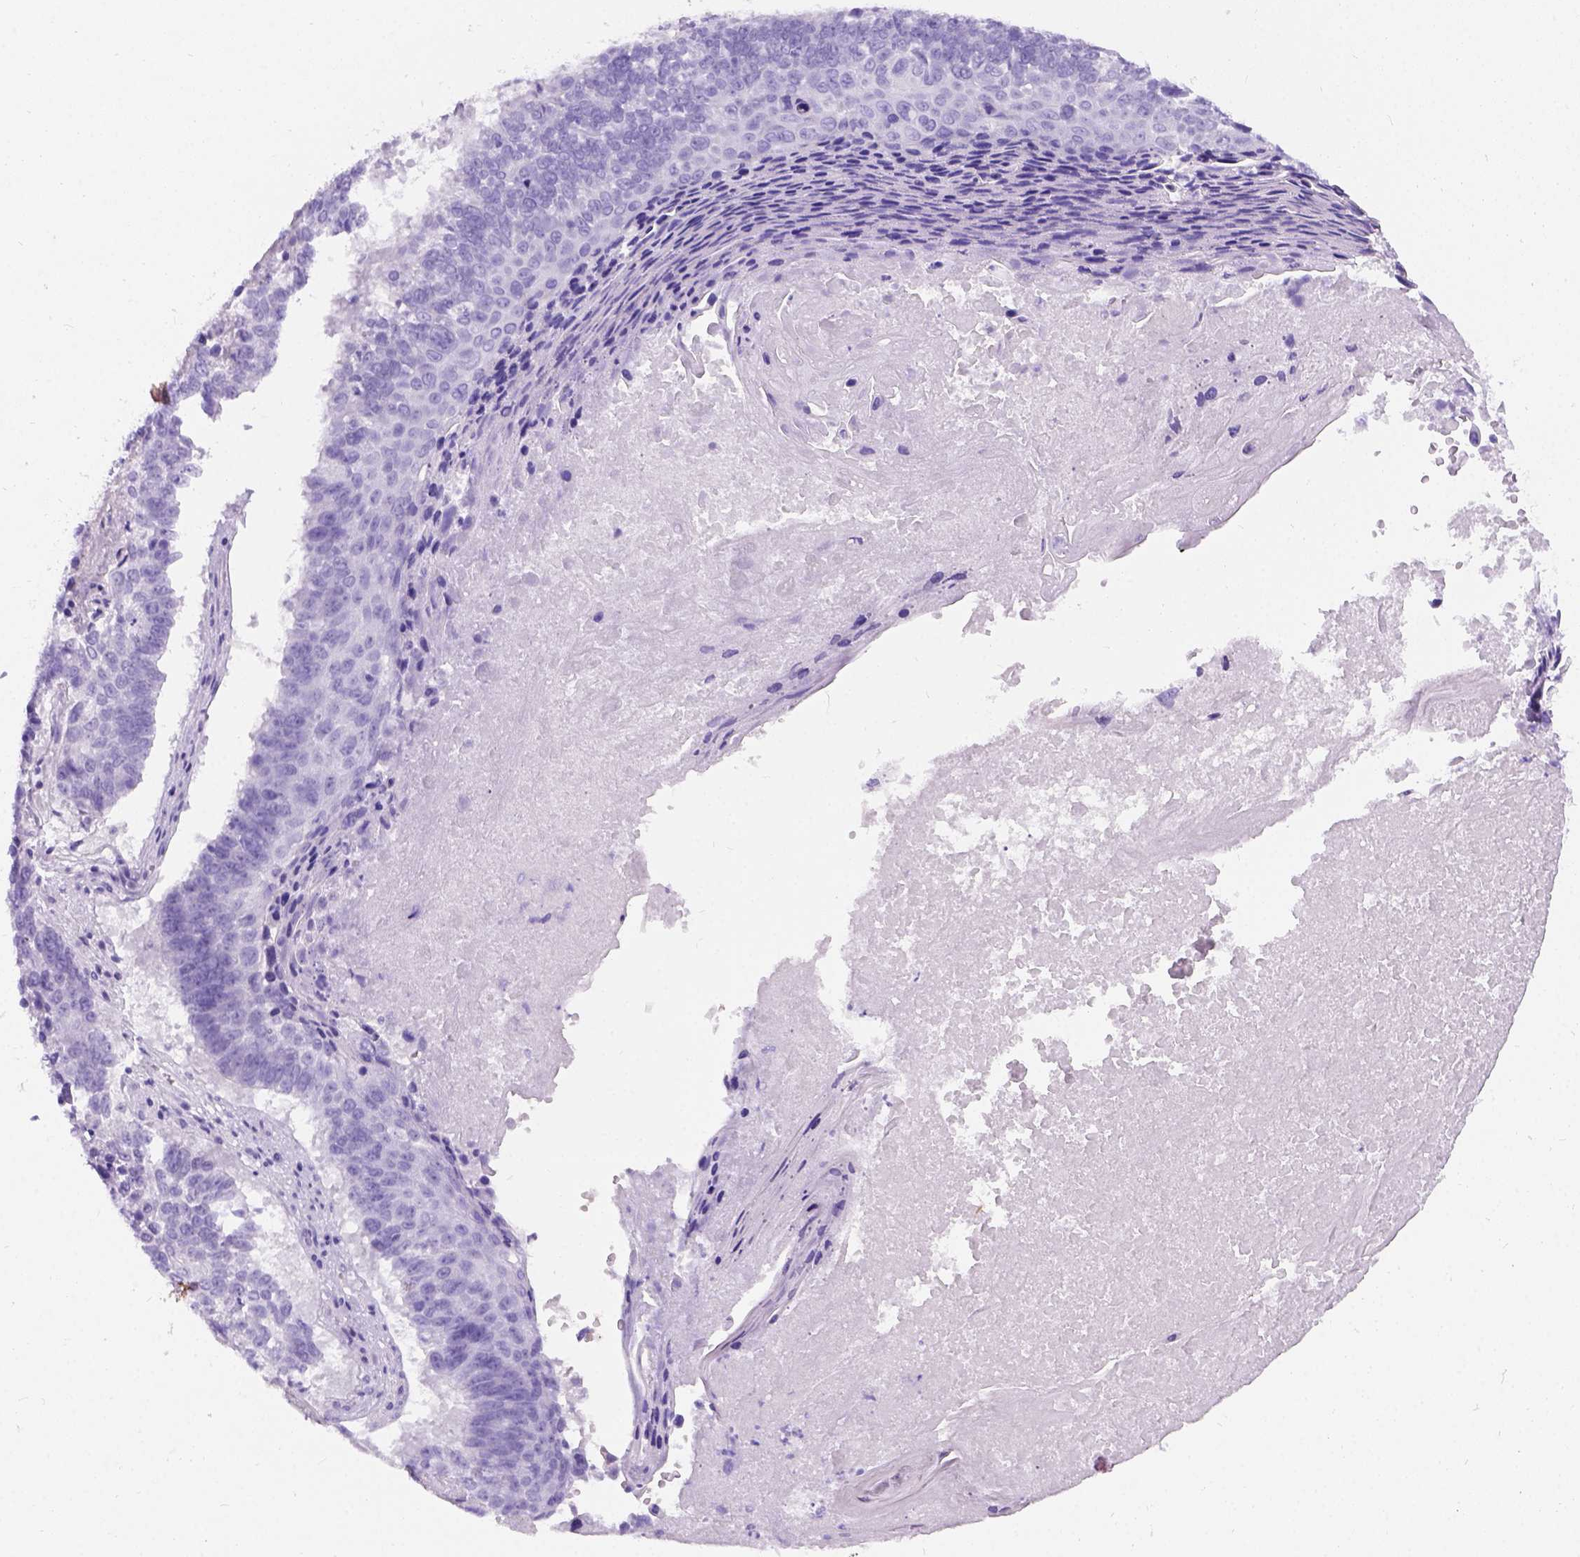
{"staining": {"intensity": "negative", "quantity": "none", "location": "none"}, "tissue": "lung cancer", "cell_type": "Tumor cells", "image_type": "cancer", "snomed": [{"axis": "morphology", "description": "Squamous cell carcinoma, NOS"}, {"axis": "topography", "description": "Lung"}], "caption": "A high-resolution micrograph shows immunohistochemistry staining of squamous cell carcinoma (lung), which exhibits no significant staining in tumor cells.", "gene": "C7orf57", "patient": {"sex": "male", "age": 73}}